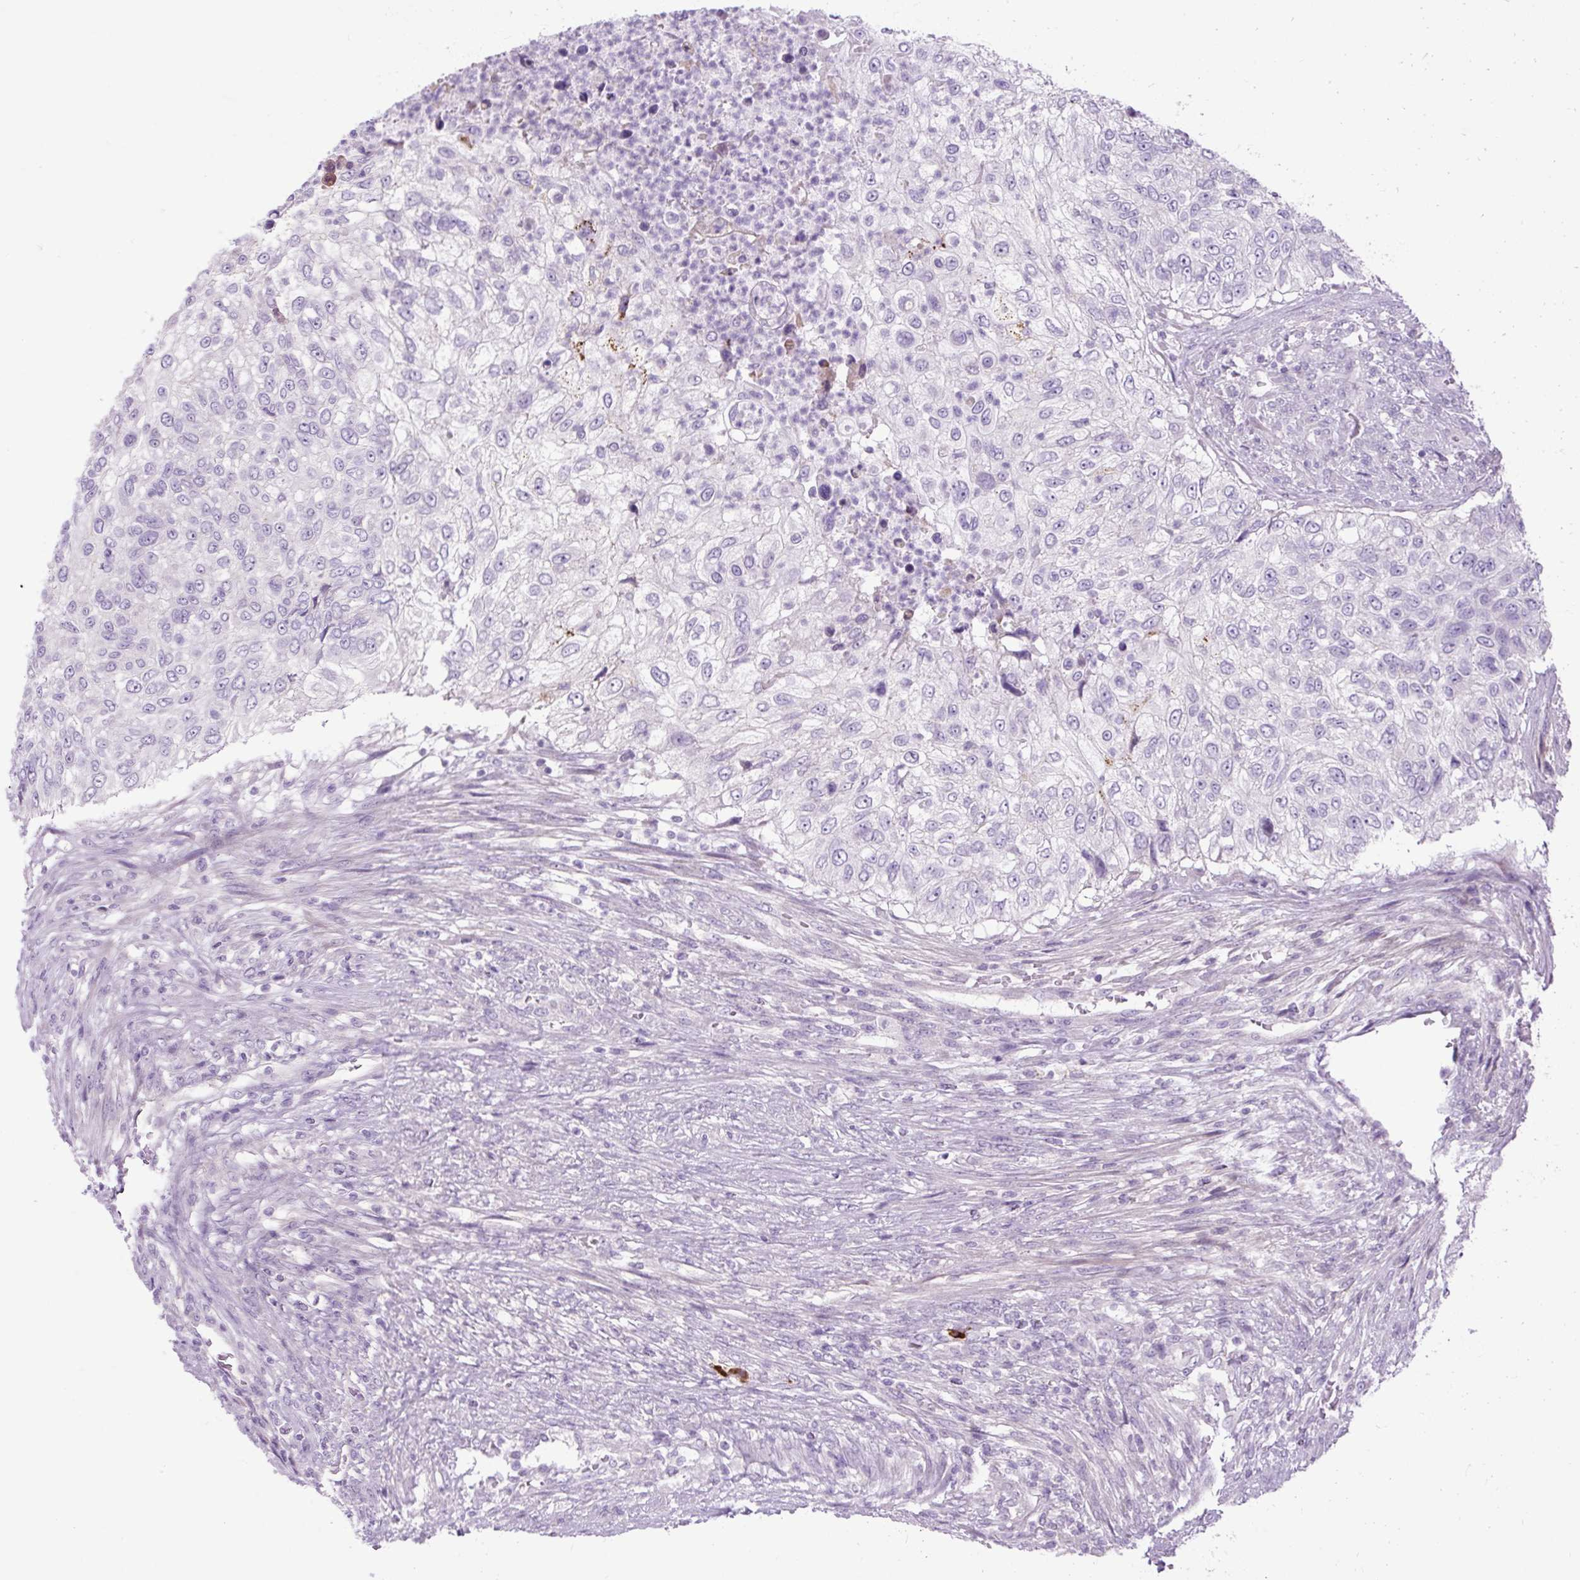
{"staining": {"intensity": "negative", "quantity": "none", "location": "none"}, "tissue": "urothelial cancer", "cell_type": "Tumor cells", "image_type": "cancer", "snomed": [{"axis": "morphology", "description": "Urothelial carcinoma, High grade"}, {"axis": "topography", "description": "Urinary bladder"}], "caption": "A photomicrograph of human high-grade urothelial carcinoma is negative for staining in tumor cells.", "gene": "ARRDC2", "patient": {"sex": "female", "age": 60}}